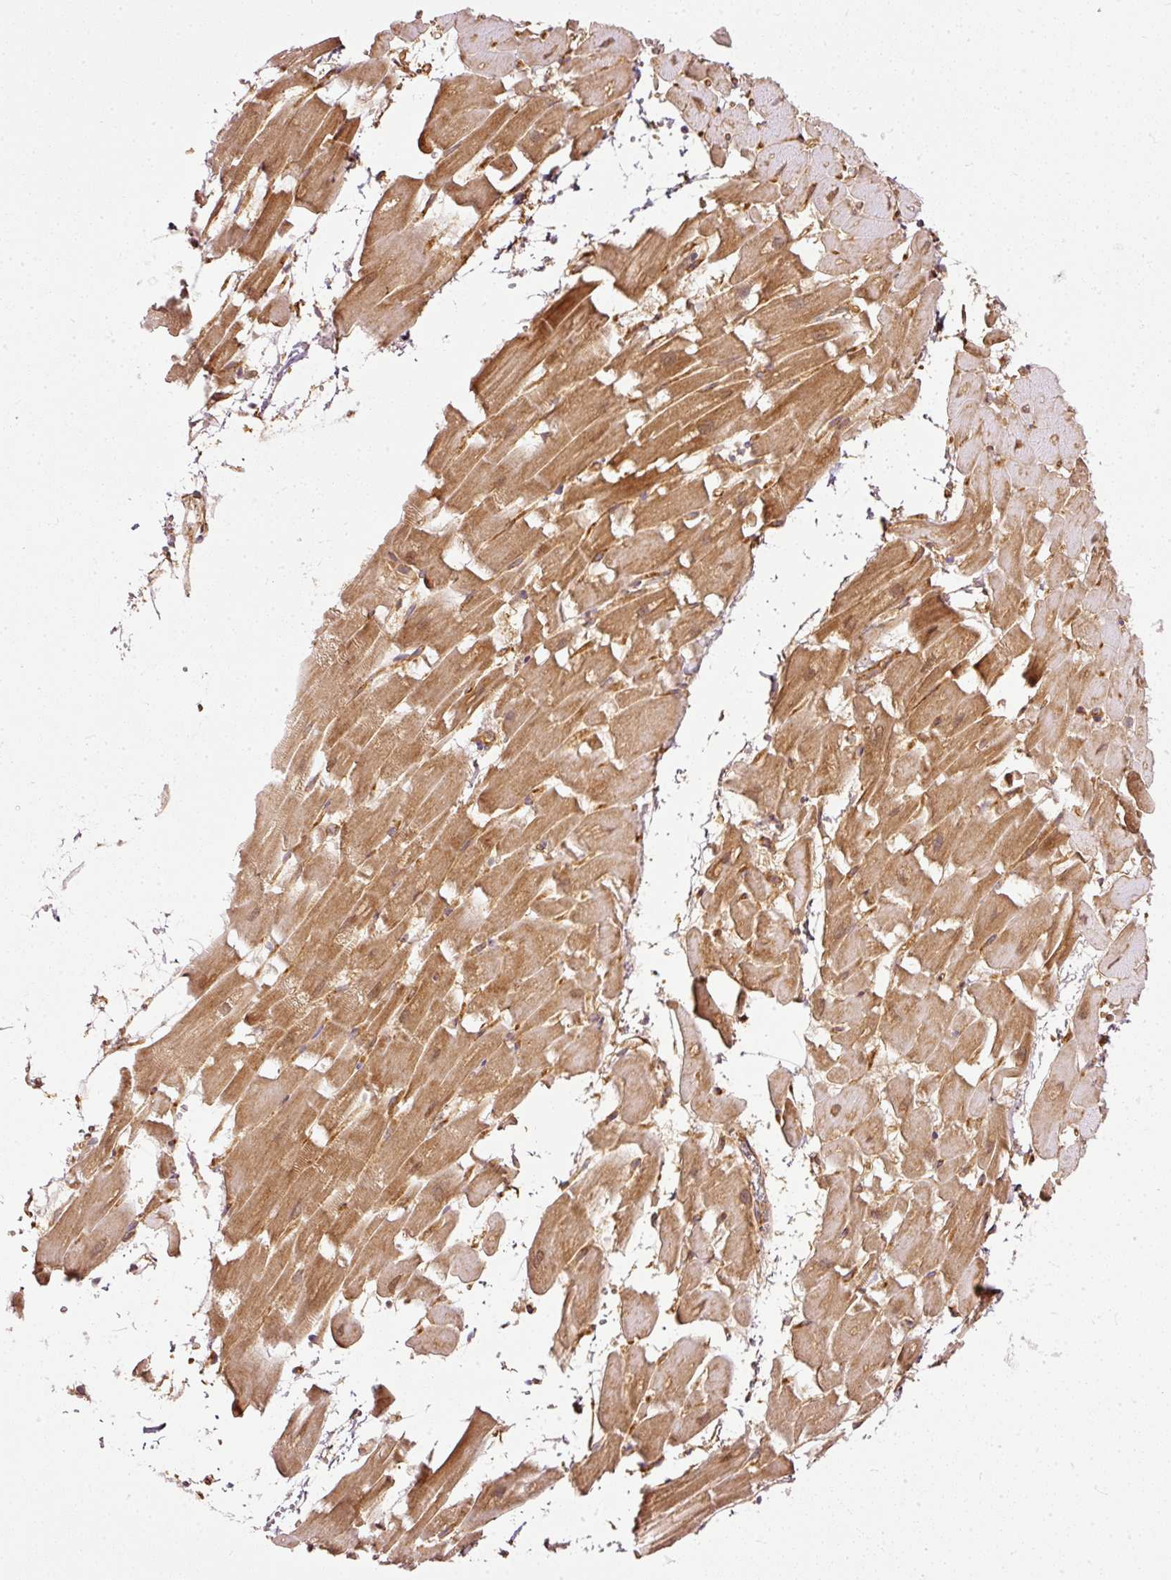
{"staining": {"intensity": "moderate", "quantity": ">75%", "location": "cytoplasmic/membranous"}, "tissue": "heart muscle", "cell_type": "Cardiomyocytes", "image_type": "normal", "snomed": [{"axis": "morphology", "description": "Normal tissue, NOS"}, {"axis": "topography", "description": "Heart"}], "caption": "Immunohistochemistry (IHC) of normal heart muscle reveals medium levels of moderate cytoplasmic/membranous positivity in about >75% of cardiomyocytes.", "gene": "MIF4GD", "patient": {"sex": "male", "age": 37}}